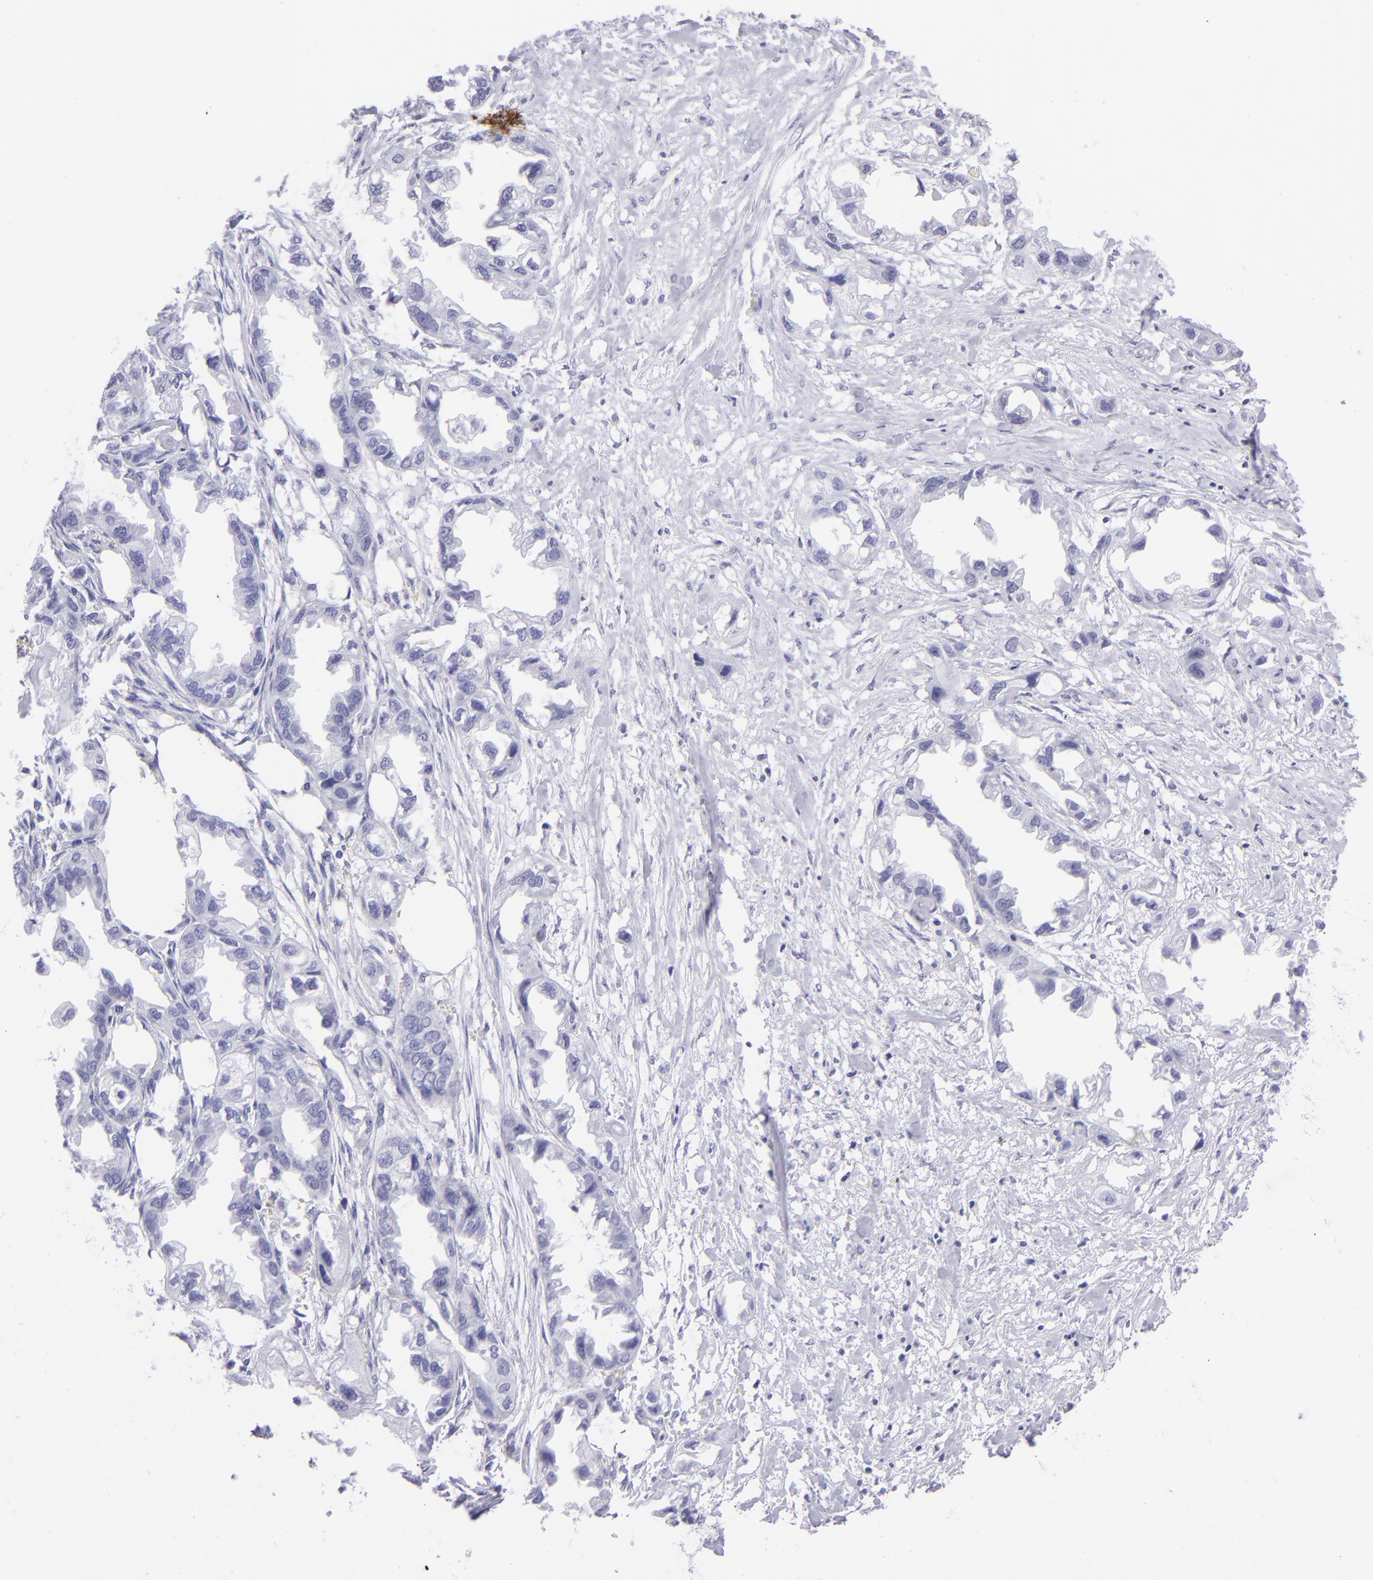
{"staining": {"intensity": "negative", "quantity": "none", "location": "none"}, "tissue": "endometrial cancer", "cell_type": "Tumor cells", "image_type": "cancer", "snomed": [{"axis": "morphology", "description": "Adenocarcinoma, NOS"}, {"axis": "topography", "description": "Endometrium"}], "caption": "Endometrial cancer was stained to show a protein in brown. There is no significant positivity in tumor cells. Brightfield microscopy of immunohistochemistry (IHC) stained with DAB (3,3'-diaminobenzidine) (brown) and hematoxylin (blue), captured at high magnification.", "gene": "SLC1A3", "patient": {"sex": "female", "age": 67}}